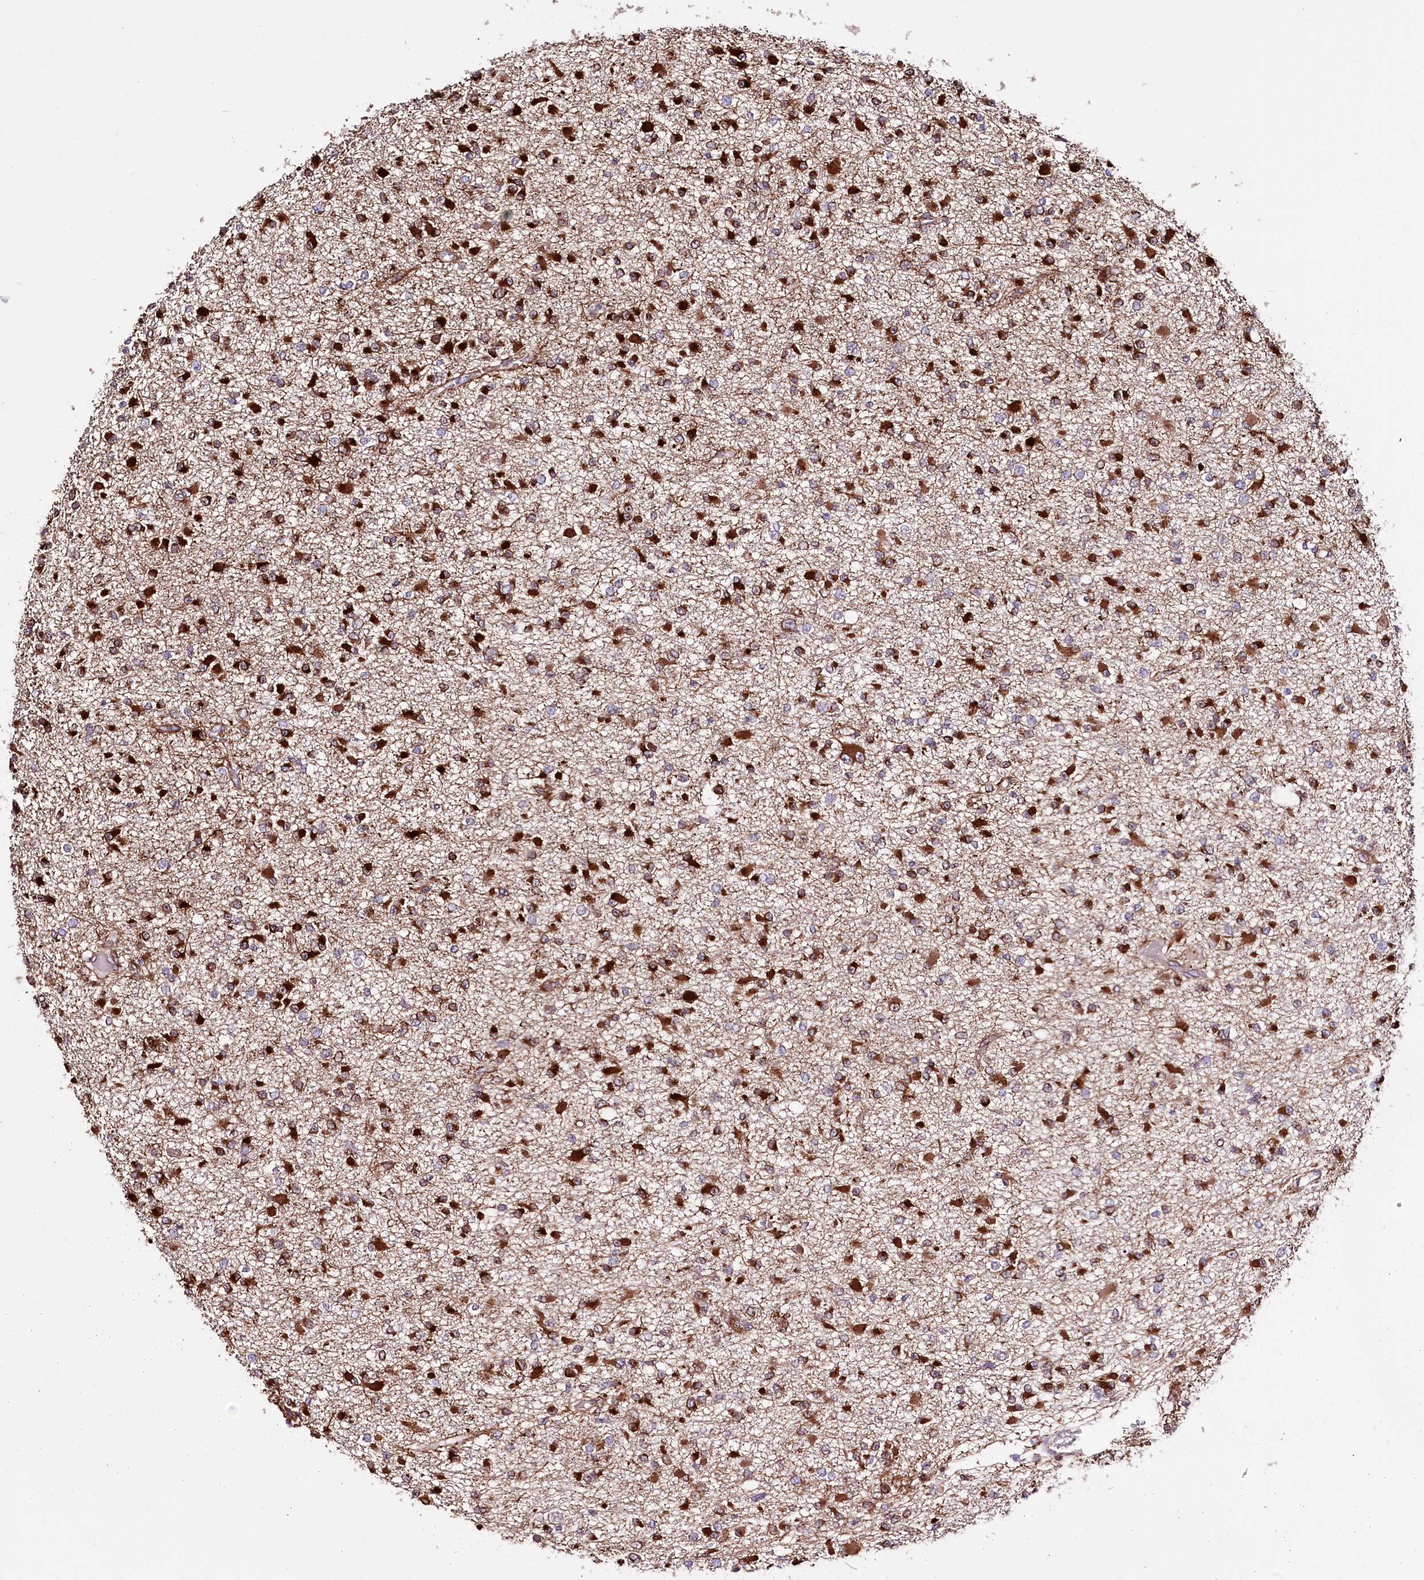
{"staining": {"intensity": "strong", "quantity": ">75%", "location": "cytoplasmic/membranous"}, "tissue": "glioma", "cell_type": "Tumor cells", "image_type": "cancer", "snomed": [{"axis": "morphology", "description": "Glioma, malignant, Low grade"}, {"axis": "topography", "description": "Brain"}], "caption": "A photomicrograph of human glioma stained for a protein shows strong cytoplasmic/membranous brown staining in tumor cells.", "gene": "WWC1", "patient": {"sex": "female", "age": 22}}